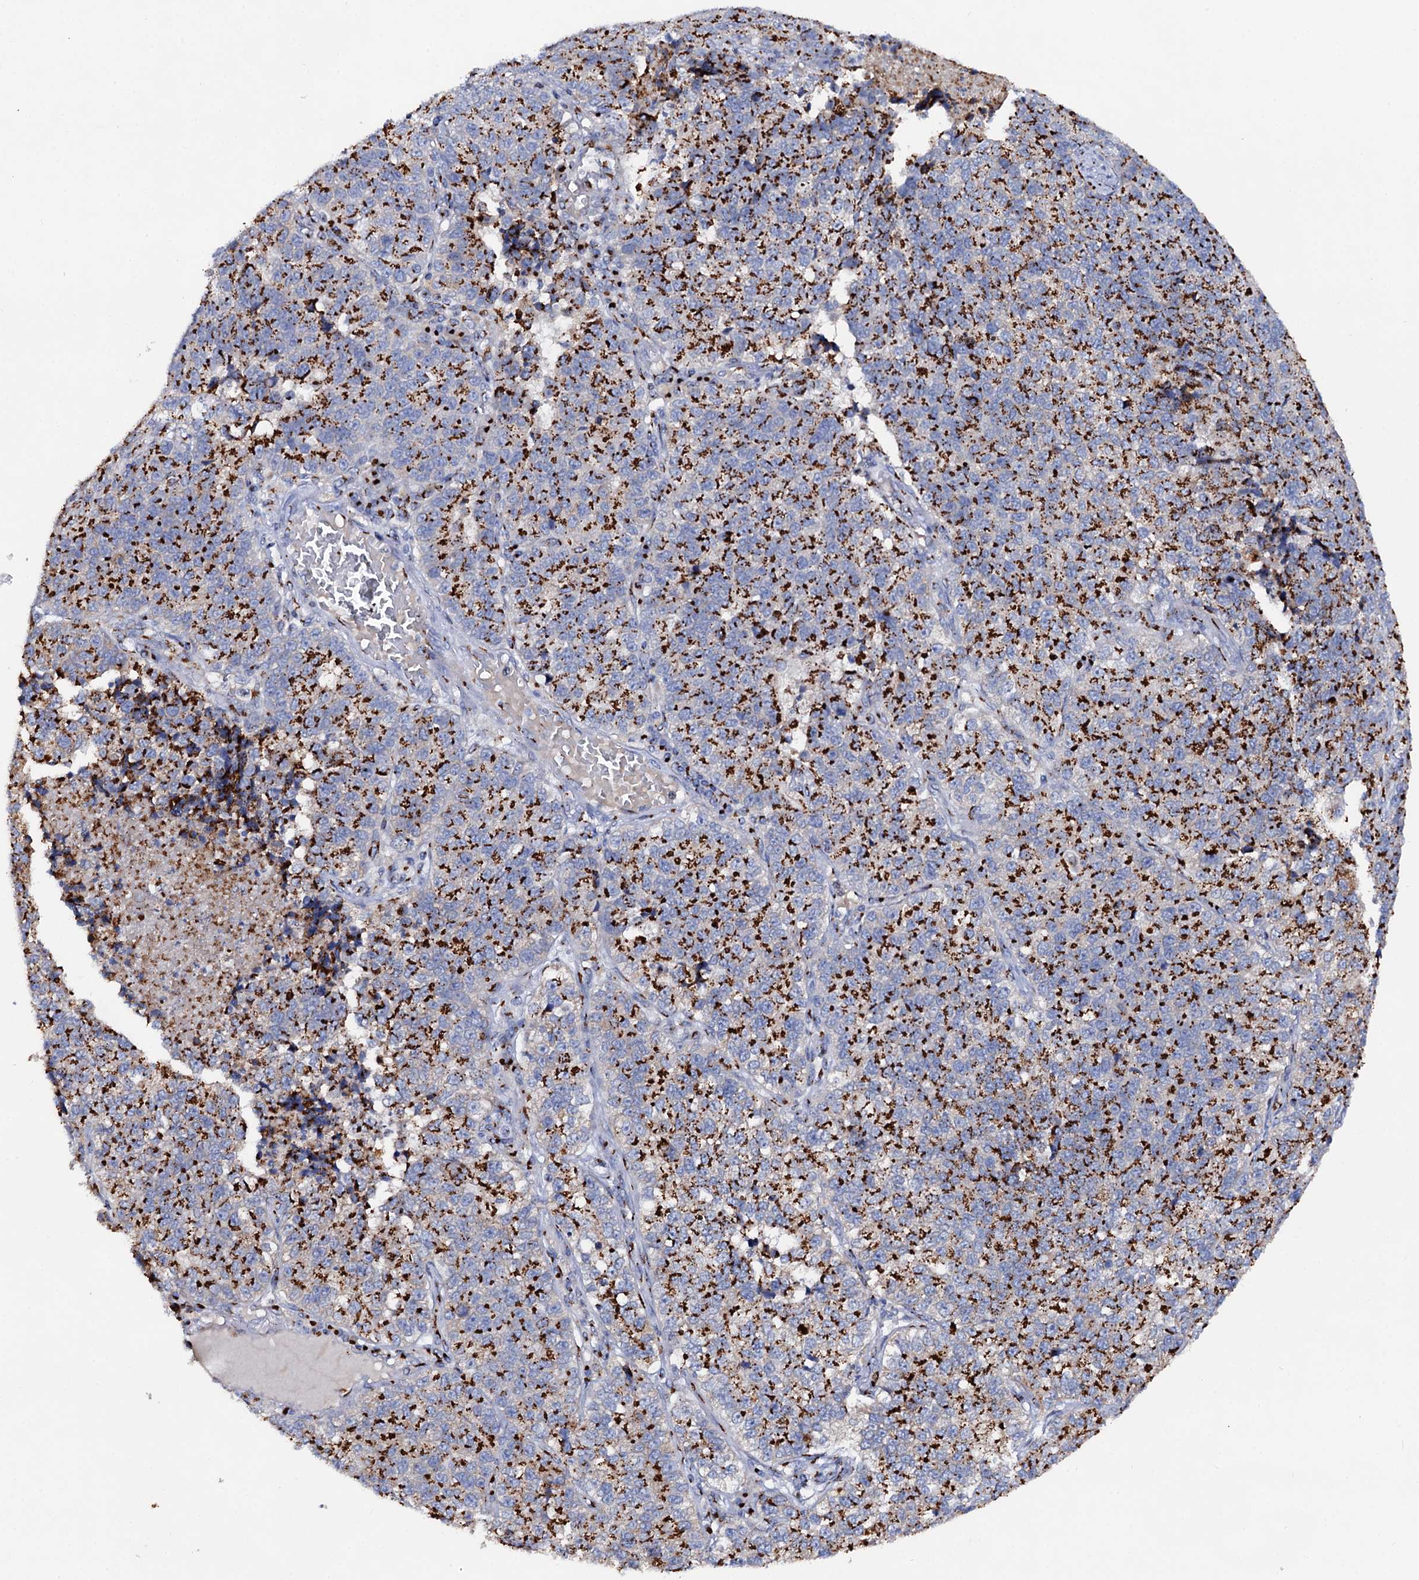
{"staining": {"intensity": "strong", "quantity": ">75%", "location": "cytoplasmic/membranous"}, "tissue": "lung cancer", "cell_type": "Tumor cells", "image_type": "cancer", "snomed": [{"axis": "morphology", "description": "Adenocarcinoma, NOS"}, {"axis": "topography", "description": "Lung"}], "caption": "Lung cancer was stained to show a protein in brown. There is high levels of strong cytoplasmic/membranous expression in about >75% of tumor cells.", "gene": "TM9SF3", "patient": {"sex": "male", "age": 49}}